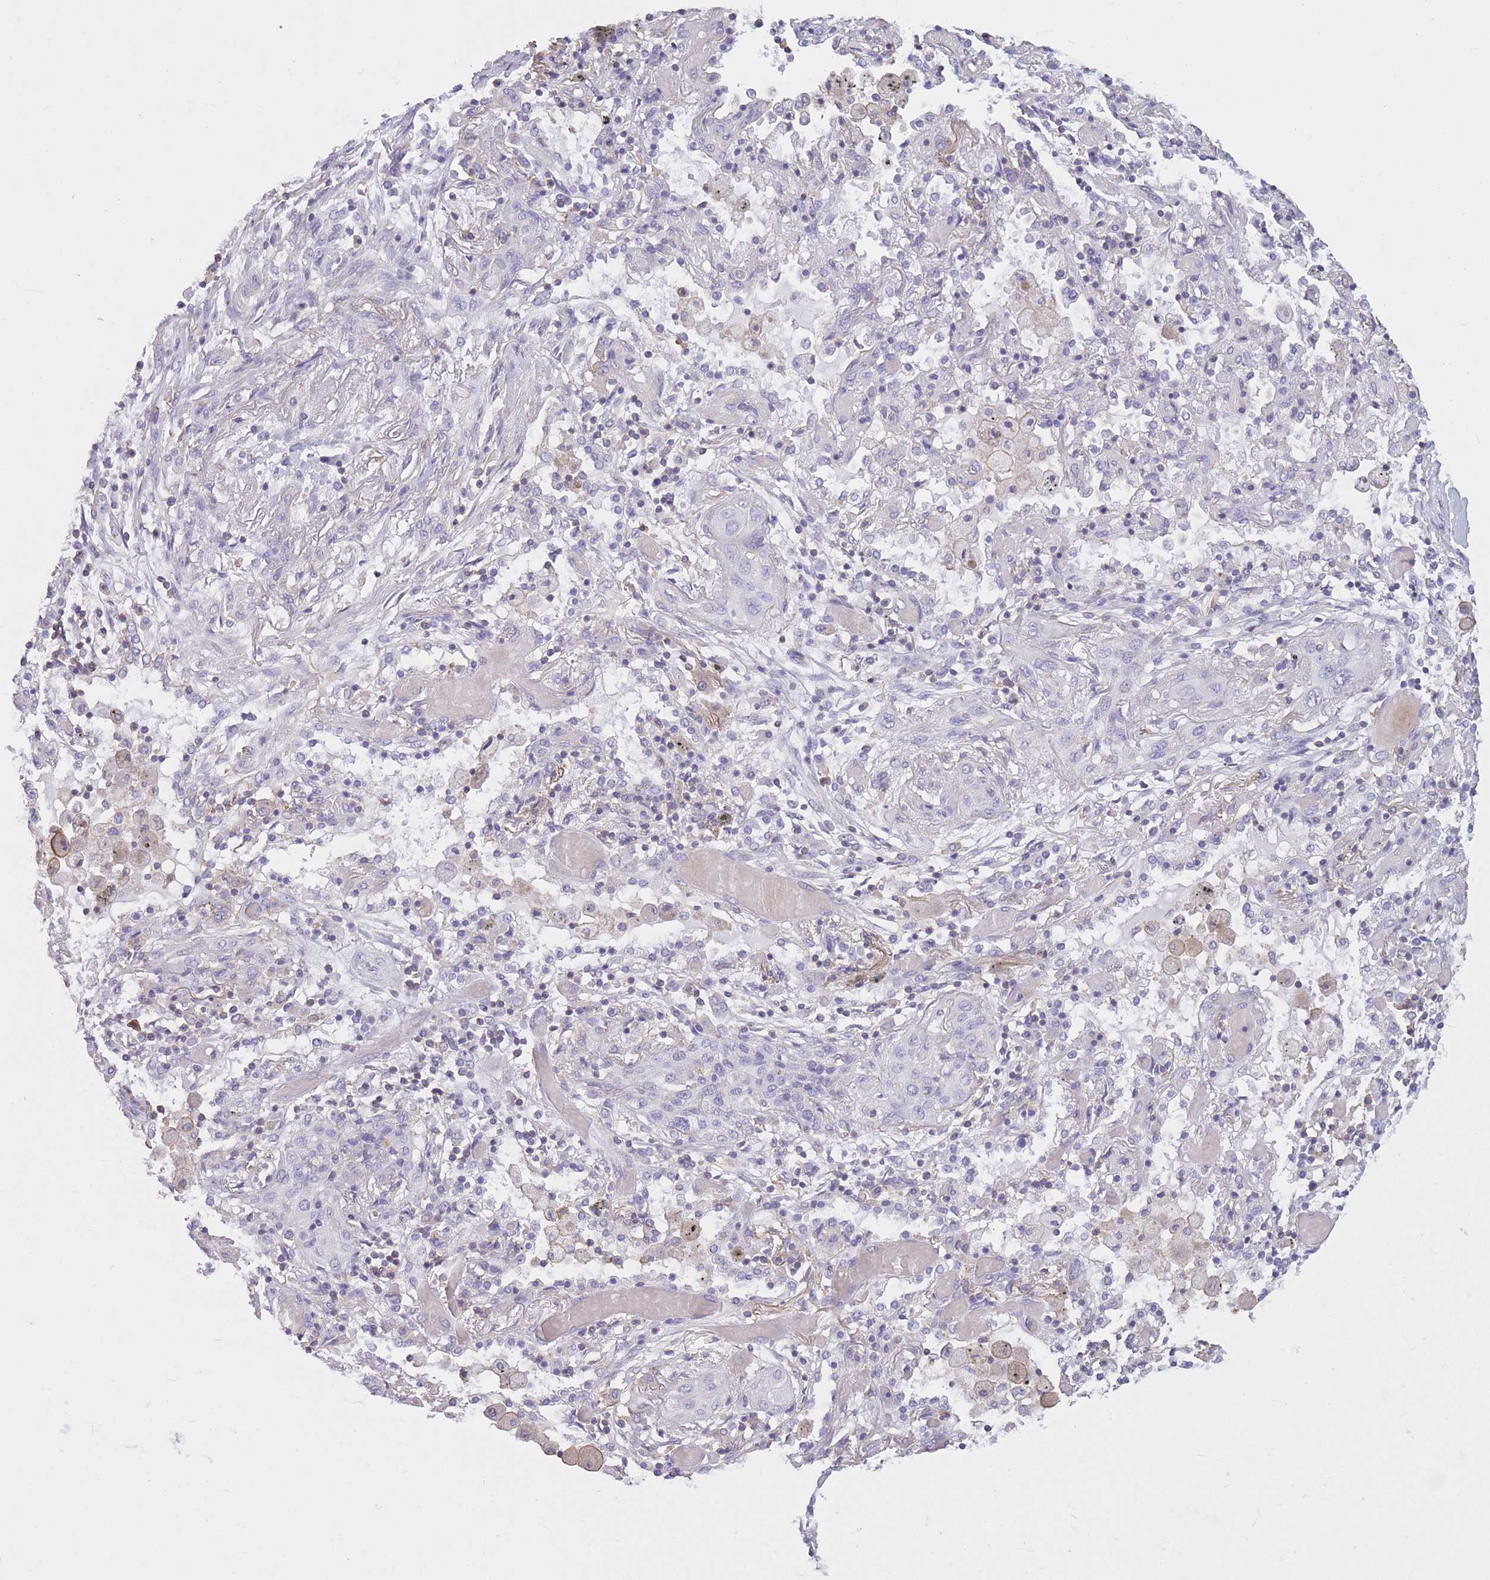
{"staining": {"intensity": "negative", "quantity": "none", "location": "none"}, "tissue": "lung cancer", "cell_type": "Tumor cells", "image_type": "cancer", "snomed": [{"axis": "morphology", "description": "Squamous cell carcinoma, NOS"}, {"axis": "topography", "description": "Lung"}], "caption": "High magnification brightfield microscopy of lung cancer (squamous cell carcinoma) stained with DAB (brown) and counterstained with hematoxylin (blue): tumor cells show no significant expression.", "gene": "PDHA1", "patient": {"sex": "female", "age": 47}}